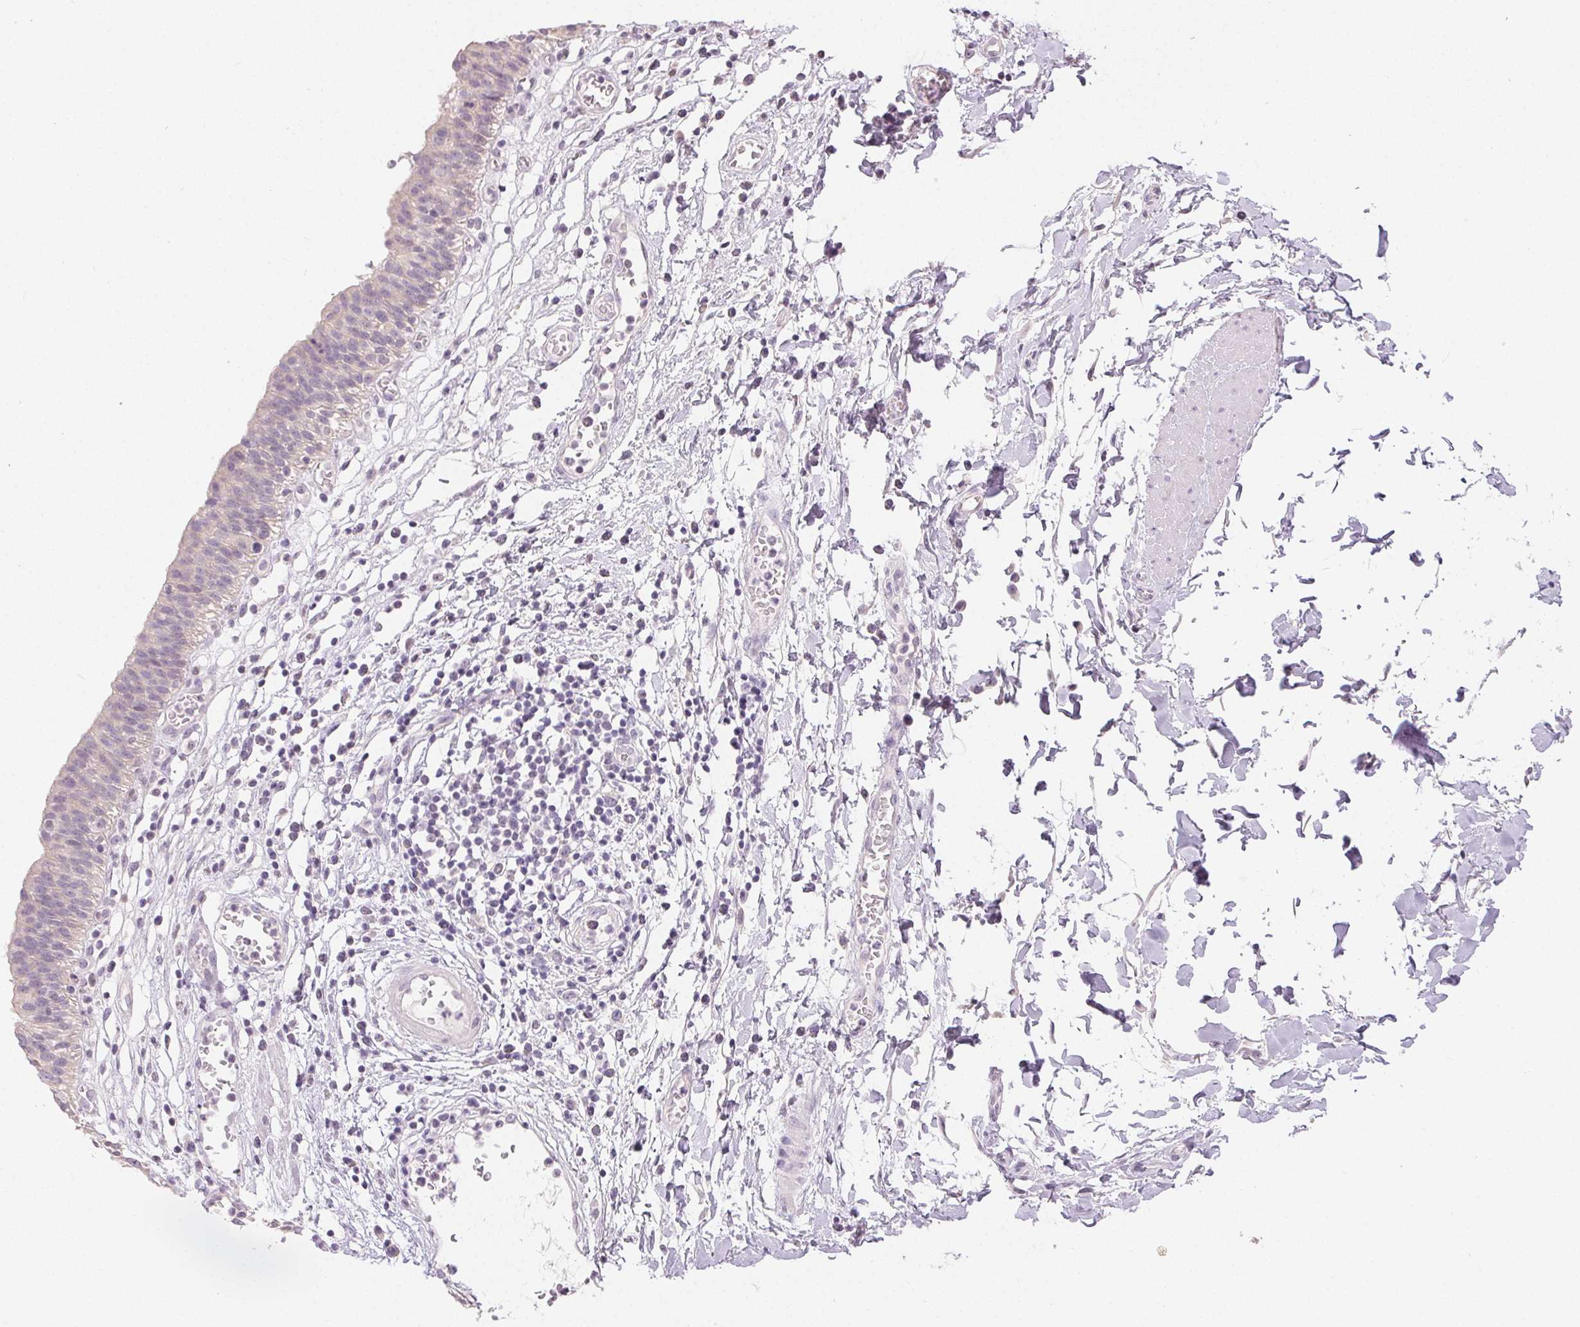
{"staining": {"intensity": "negative", "quantity": "none", "location": "none"}, "tissue": "urinary bladder", "cell_type": "Urothelial cells", "image_type": "normal", "snomed": [{"axis": "morphology", "description": "Normal tissue, NOS"}, {"axis": "topography", "description": "Urinary bladder"}], "caption": "The image reveals no significant expression in urothelial cells of urinary bladder.", "gene": "SFTPD", "patient": {"sex": "male", "age": 64}}